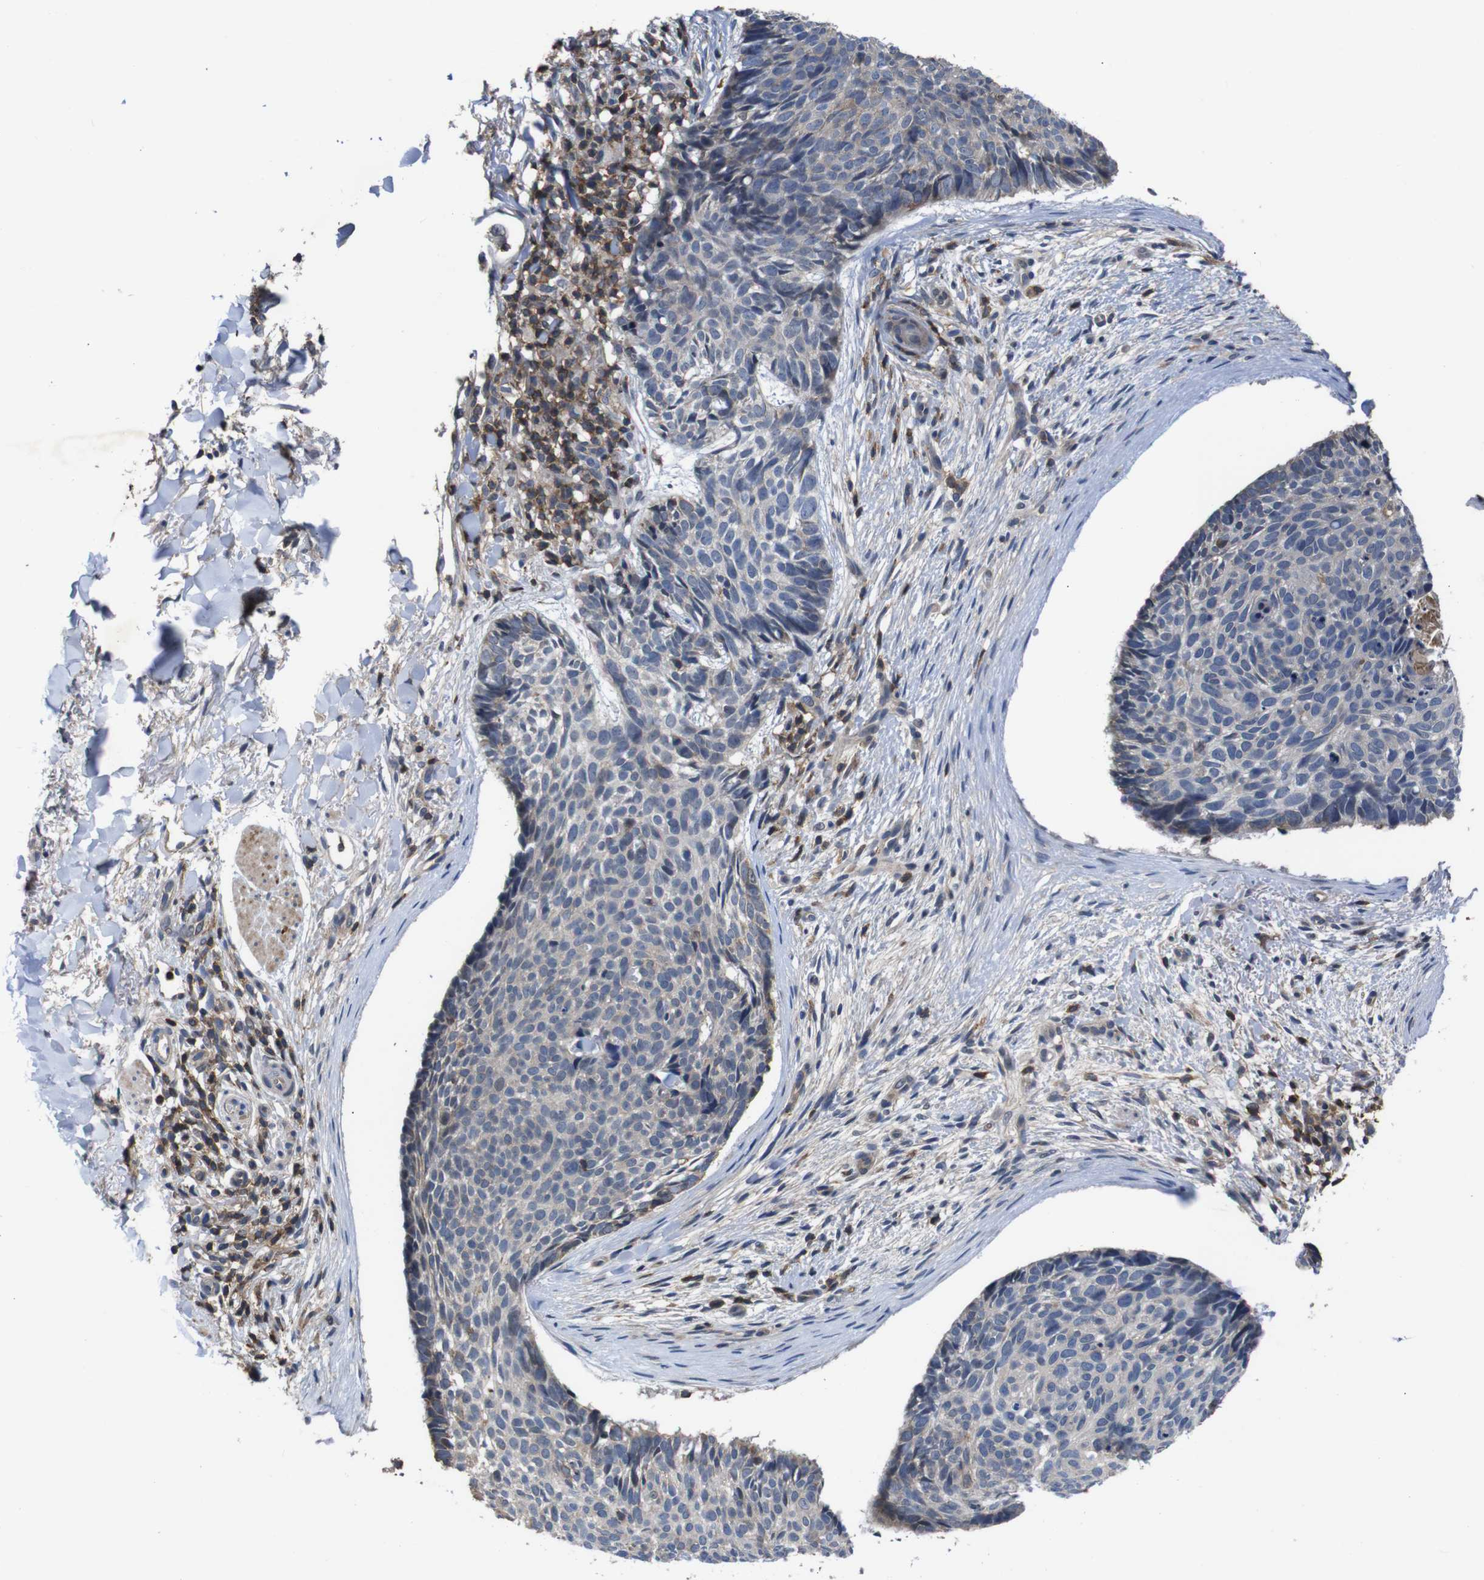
{"staining": {"intensity": "weak", "quantity": "<25%", "location": "cytoplasmic/membranous"}, "tissue": "skin cancer", "cell_type": "Tumor cells", "image_type": "cancer", "snomed": [{"axis": "morphology", "description": "Normal tissue, NOS"}, {"axis": "morphology", "description": "Basal cell carcinoma"}, {"axis": "topography", "description": "Skin"}], "caption": "Protein analysis of basal cell carcinoma (skin) exhibits no significant staining in tumor cells.", "gene": "BRWD3", "patient": {"sex": "female", "age": 56}}